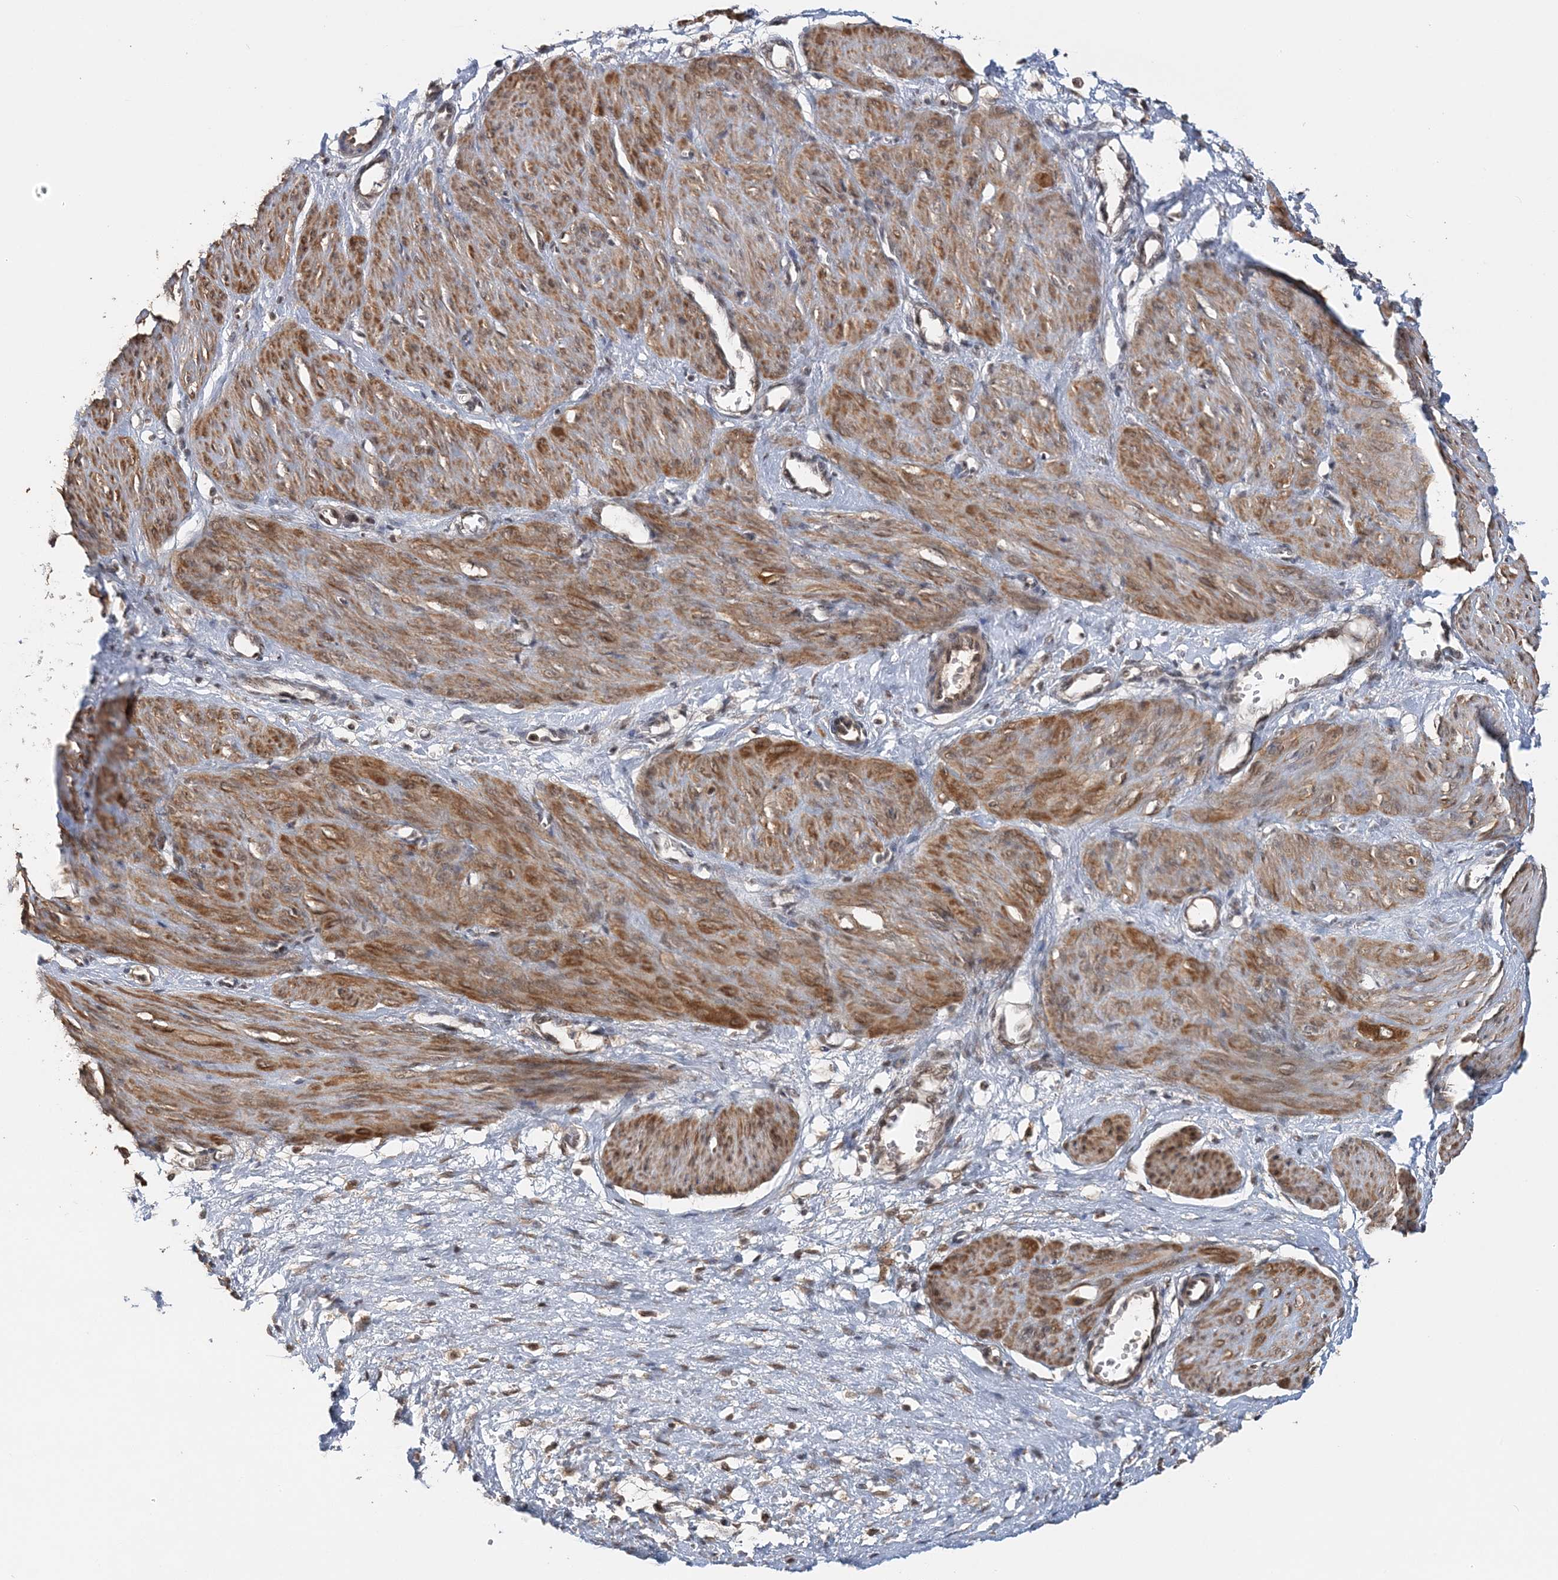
{"staining": {"intensity": "moderate", "quantity": ">75%", "location": "cytoplasmic/membranous"}, "tissue": "smooth muscle", "cell_type": "Smooth muscle cells", "image_type": "normal", "snomed": [{"axis": "morphology", "description": "Normal tissue, NOS"}, {"axis": "topography", "description": "Endometrium"}], "caption": "Immunohistochemical staining of benign smooth muscle displays medium levels of moderate cytoplasmic/membranous staining in approximately >75% of smooth muscle cells.", "gene": "TSHZ2", "patient": {"sex": "female", "age": 33}}